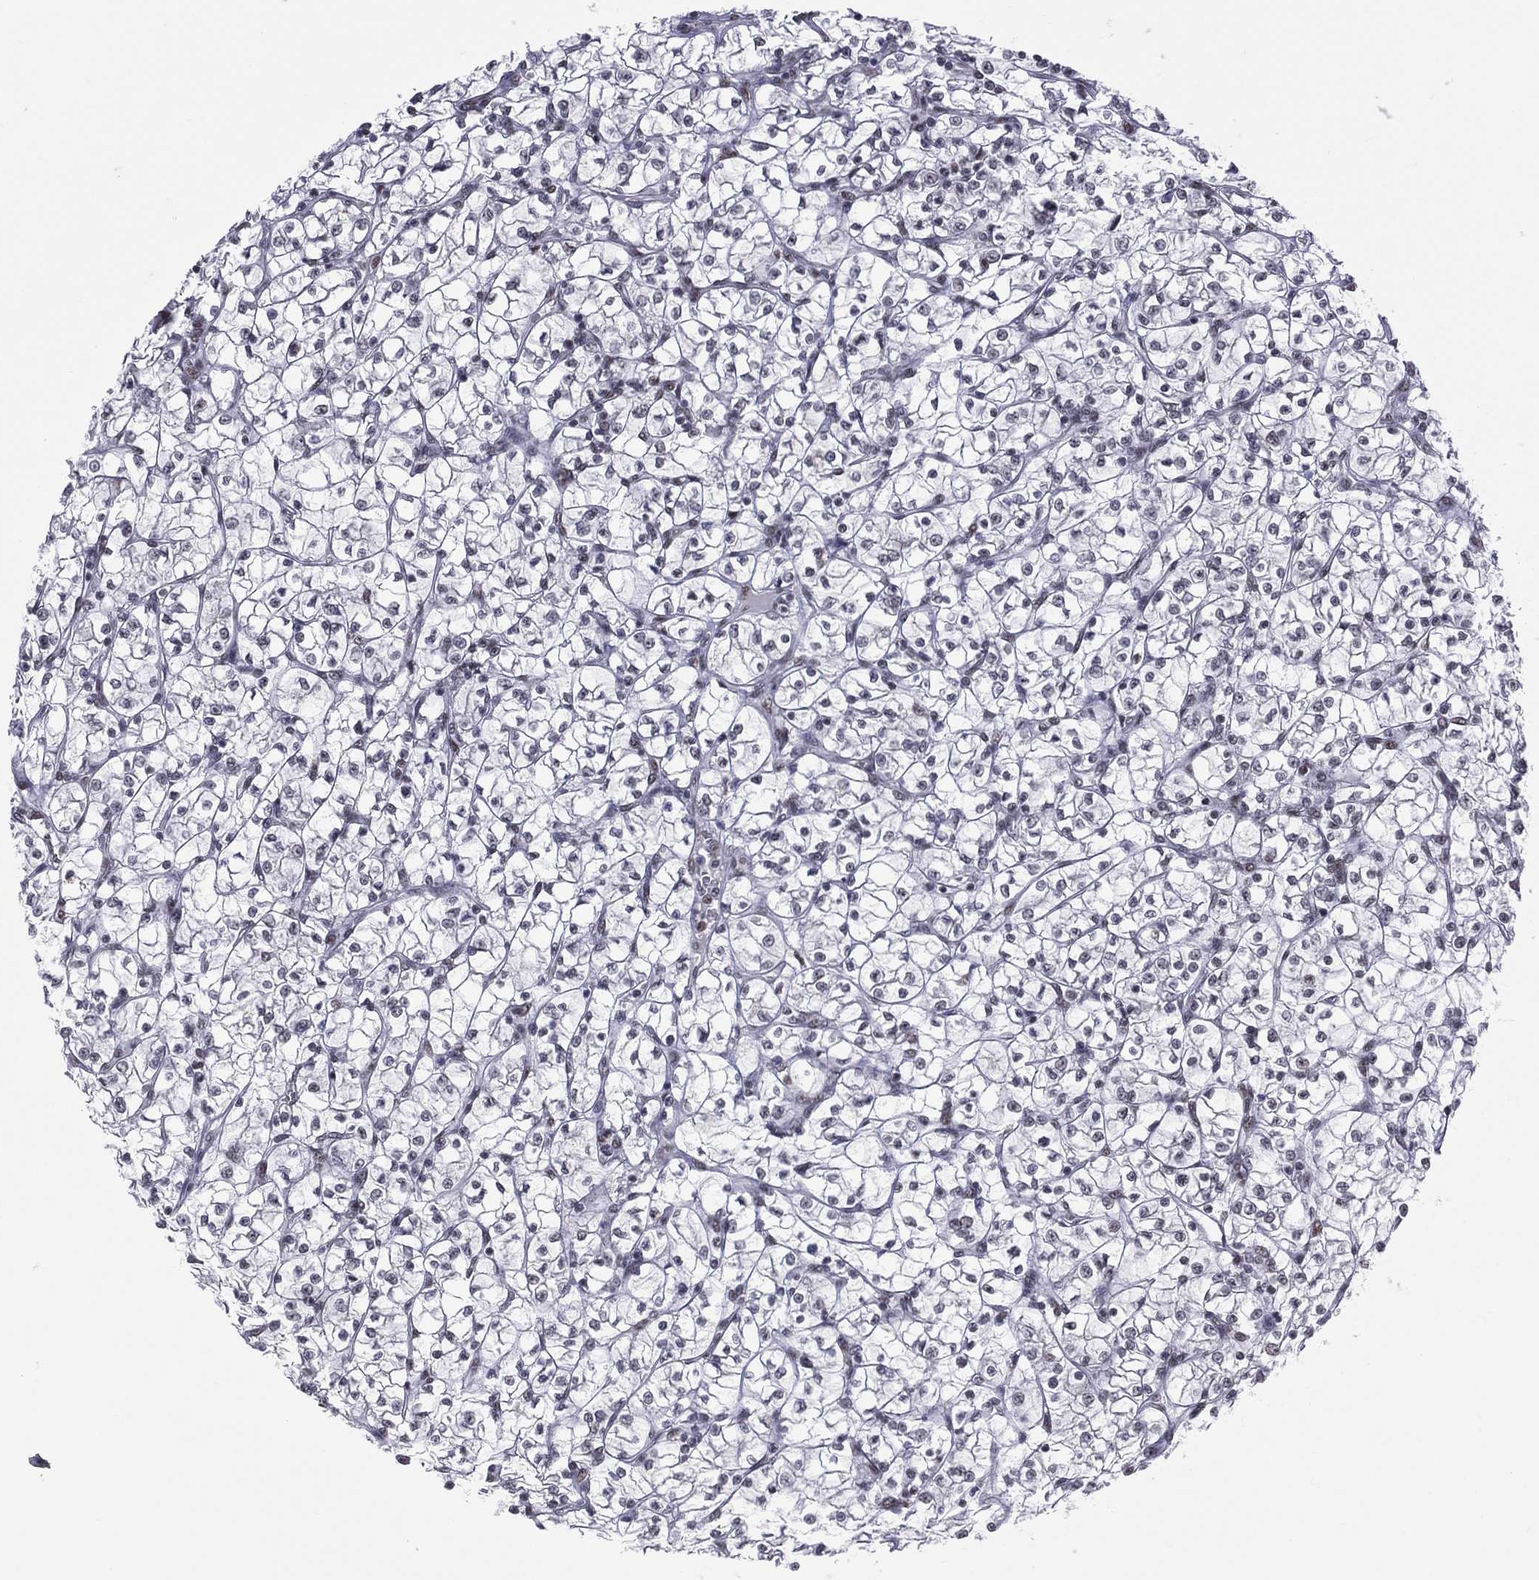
{"staining": {"intensity": "weak", "quantity": "<25%", "location": "nuclear"}, "tissue": "renal cancer", "cell_type": "Tumor cells", "image_type": "cancer", "snomed": [{"axis": "morphology", "description": "Adenocarcinoma, NOS"}, {"axis": "topography", "description": "Kidney"}], "caption": "There is no significant positivity in tumor cells of renal adenocarcinoma. (Stains: DAB (3,3'-diaminobenzidine) immunohistochemistry (IHC) with hematoxylin counter stain, Microscopy: brightfield microscopy at high magnification).", "gene": "ZNF7", "patient": {"sex": "female", "age": 64}}